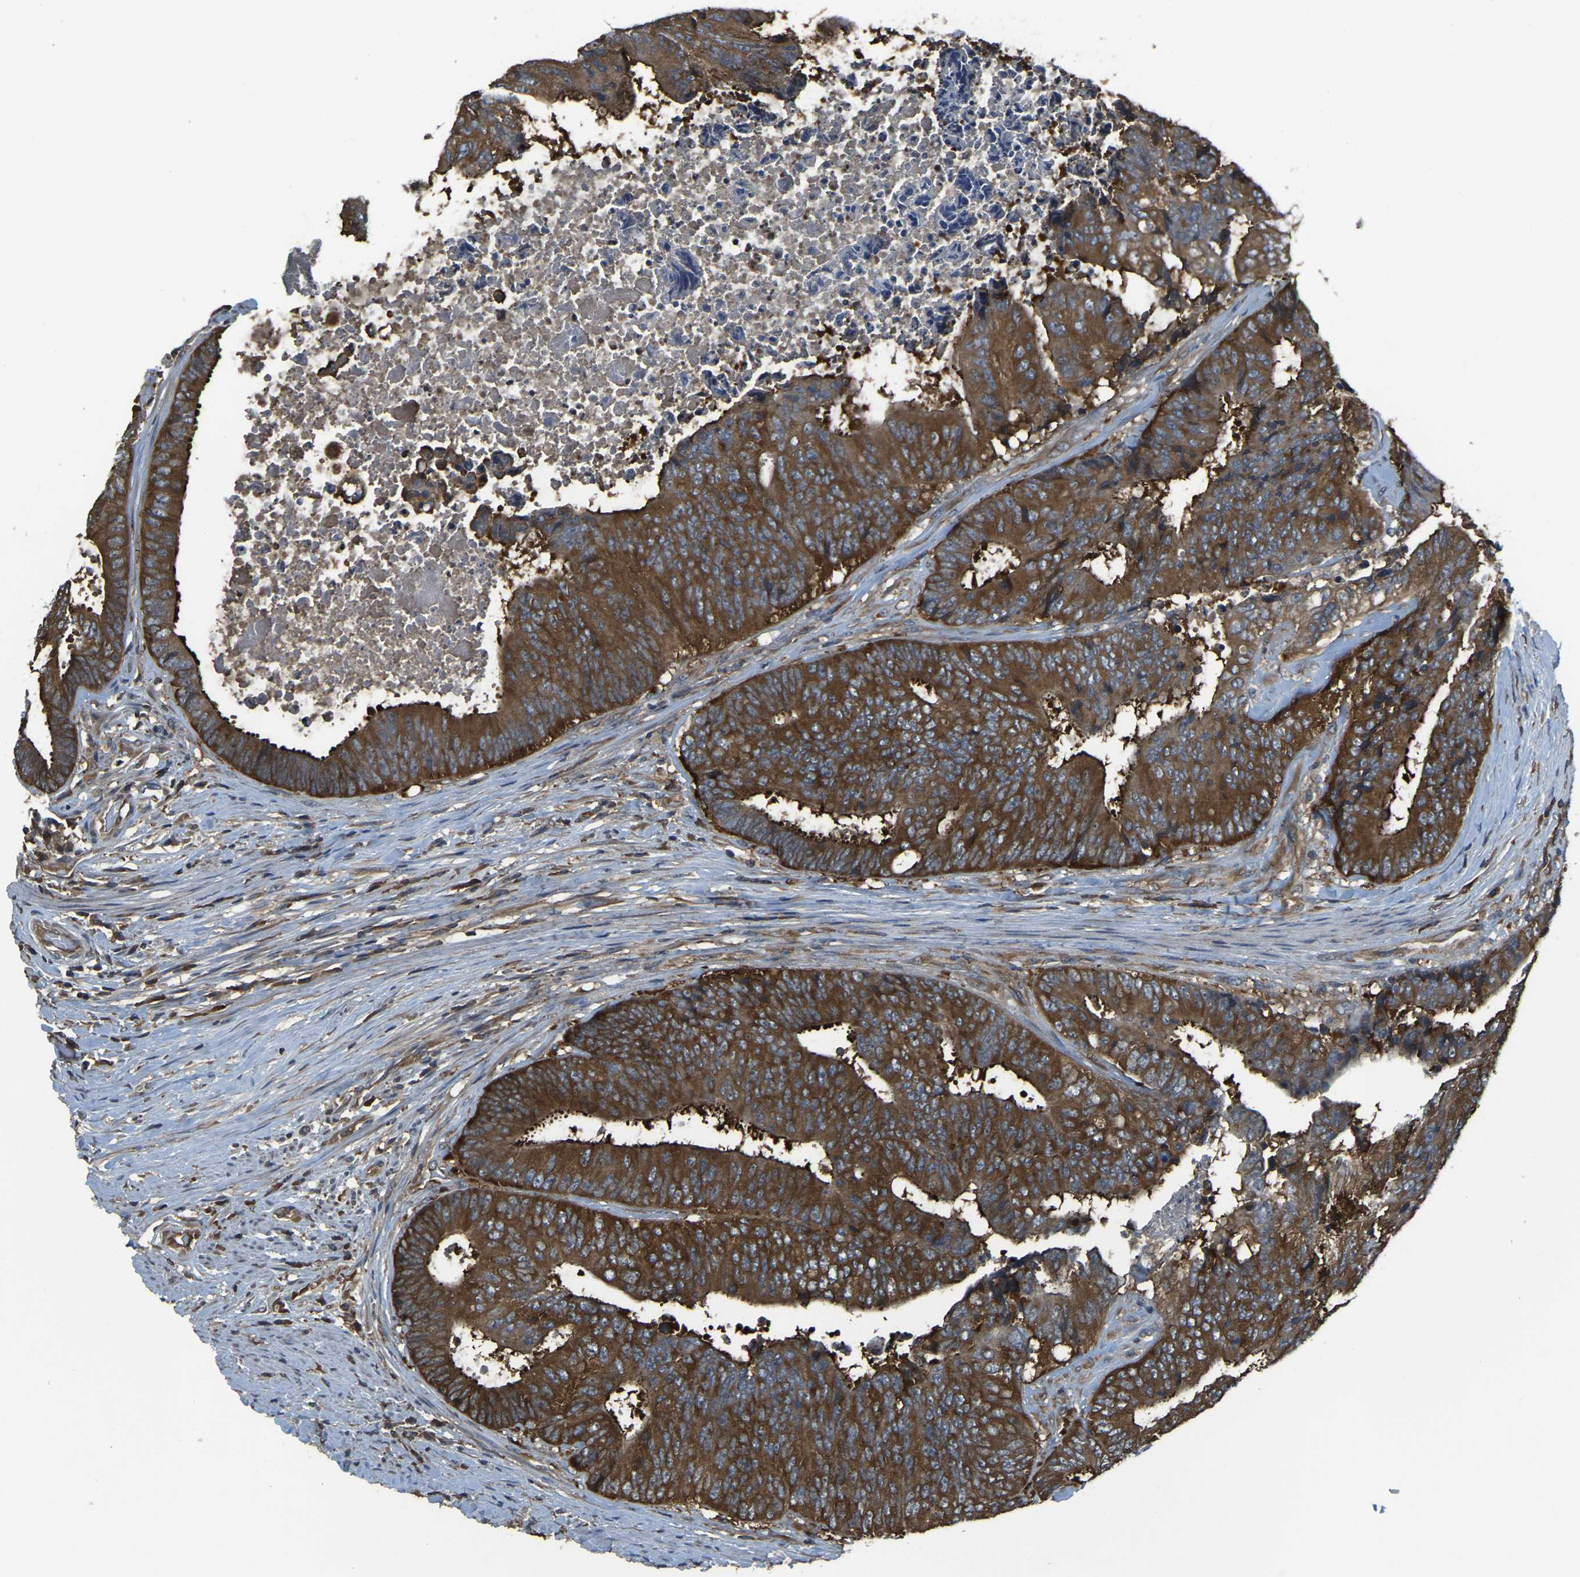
{"staining": {"intensity": "strong", "quantity": ">75%", "location": "cytoplasmic/membranous"}, "tissue": "colorectal cancer", "cell_type": "Tumor cells", "image_type": "cancer", "snomed": [{"axis": "morphology", "description": "Adenocarcinoma, NOS"}, {"axis": "topography", "description": "Rectum"}], "caption": "Immunohistochemistry photomicrograph of neoplastic tissue: colorectal cancer stained using immunohistochemistry exhibits high levels of strong protein expression localized specifically in the cytoplasmic/membranous of tumor cells, appearing as a cytoplasmic/membranous brown color.", "gene": "AIMP1", "patient": {"sex": "male", "age": 72}}